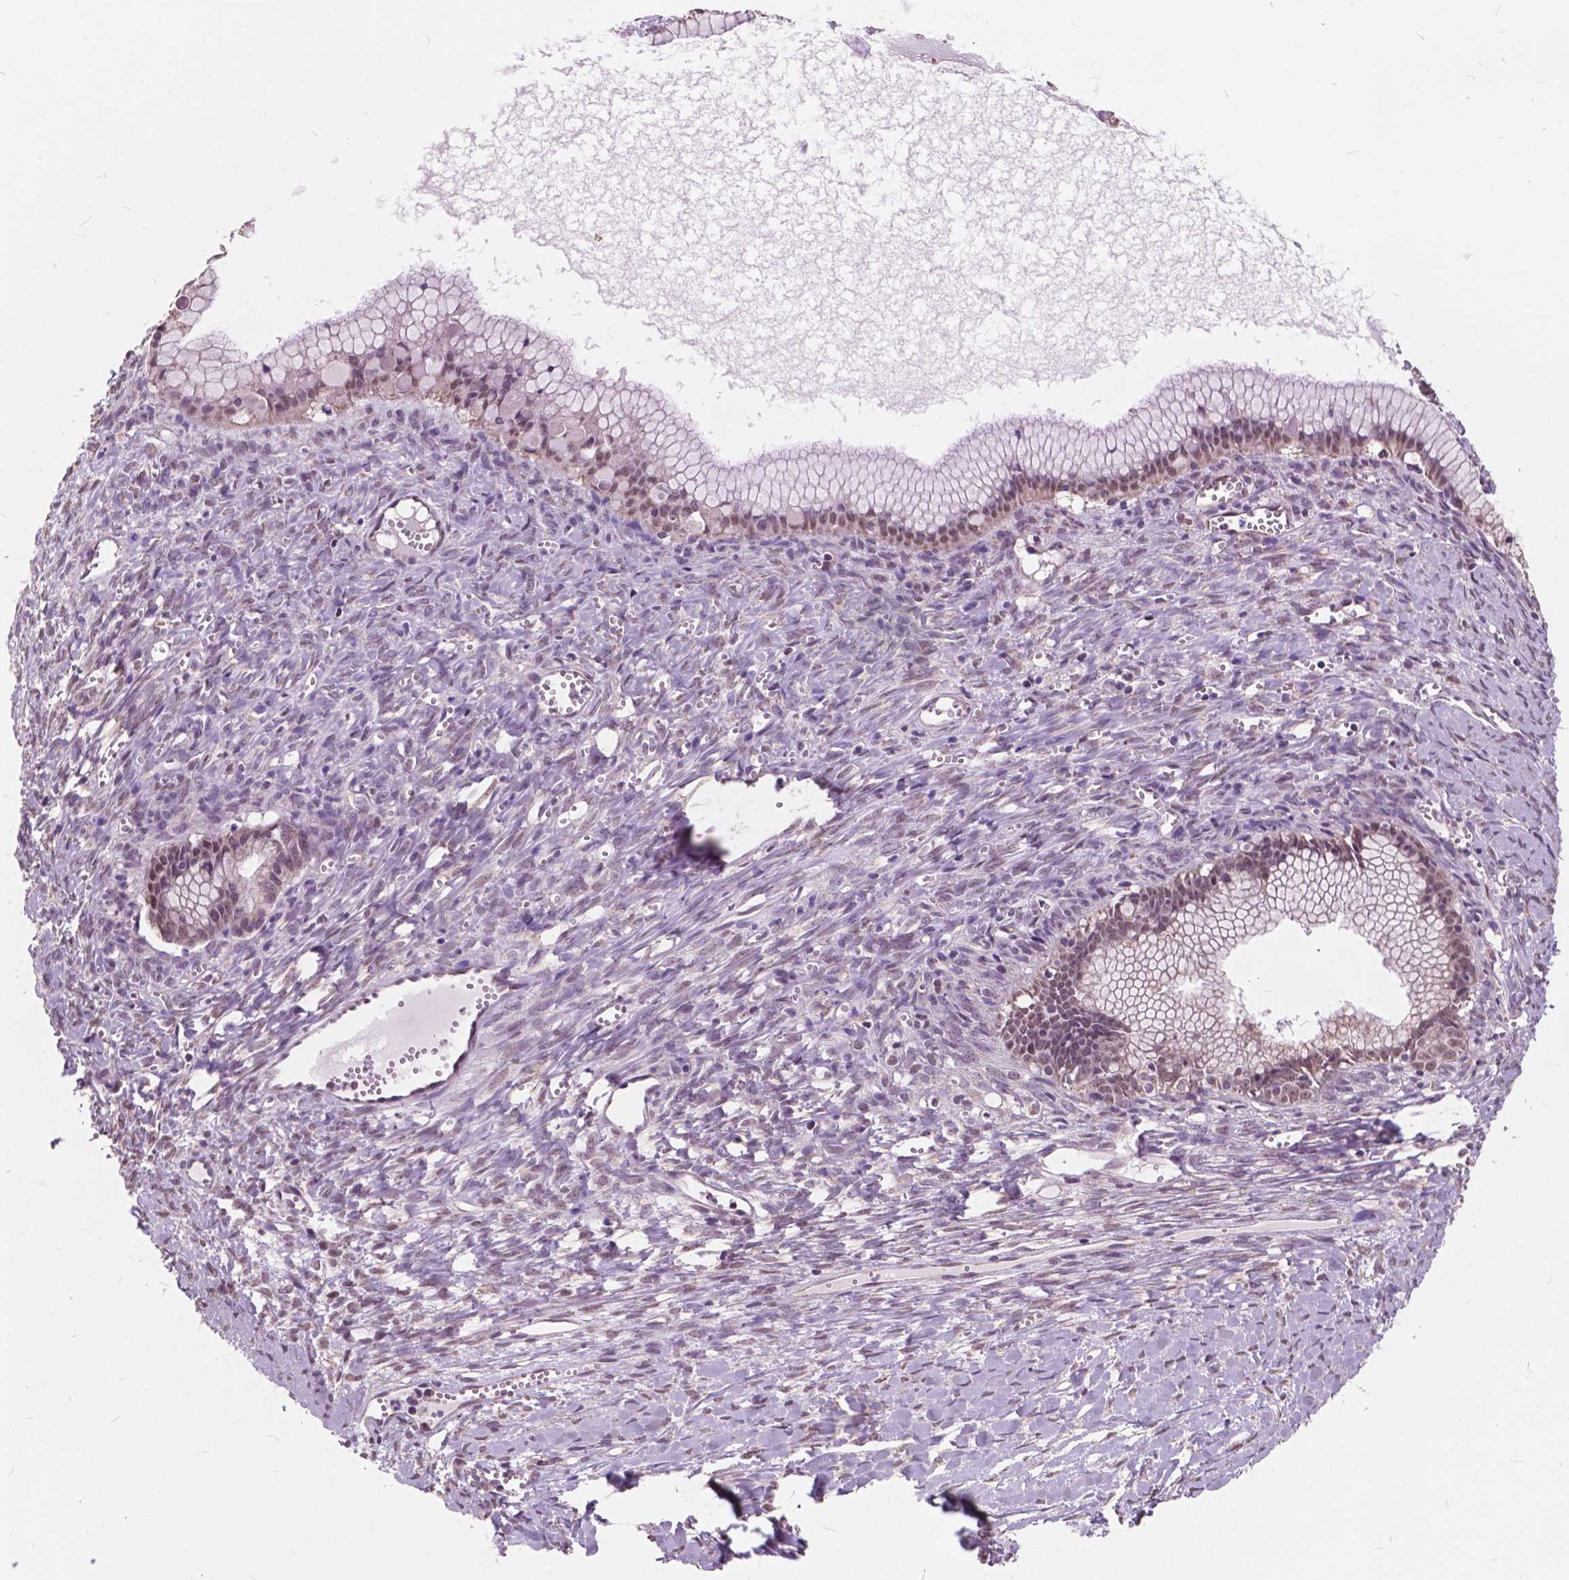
{"staining": {"intensity": "weak", "quantity": "25%-75%", "location": "nuclear"}, "tissue": "ovarian cancer", "cell_type": "Tumor cells", "image_type": "cancer", "snomed": [{"axis": "morphology", "description": "Cystadenocarcinoma, mucinous, NOS"}, {"axis": "topography", "description": "Ovary"}], "caption": "About 25%-75% of tumor cells in mucinous cystadenocarcinoma (ovarian) show weak nuclear protein staining as visualized by brown immunohistochemical staining.", "gene": "SCOC", "patient": {"sex": "female", "age": 41}}